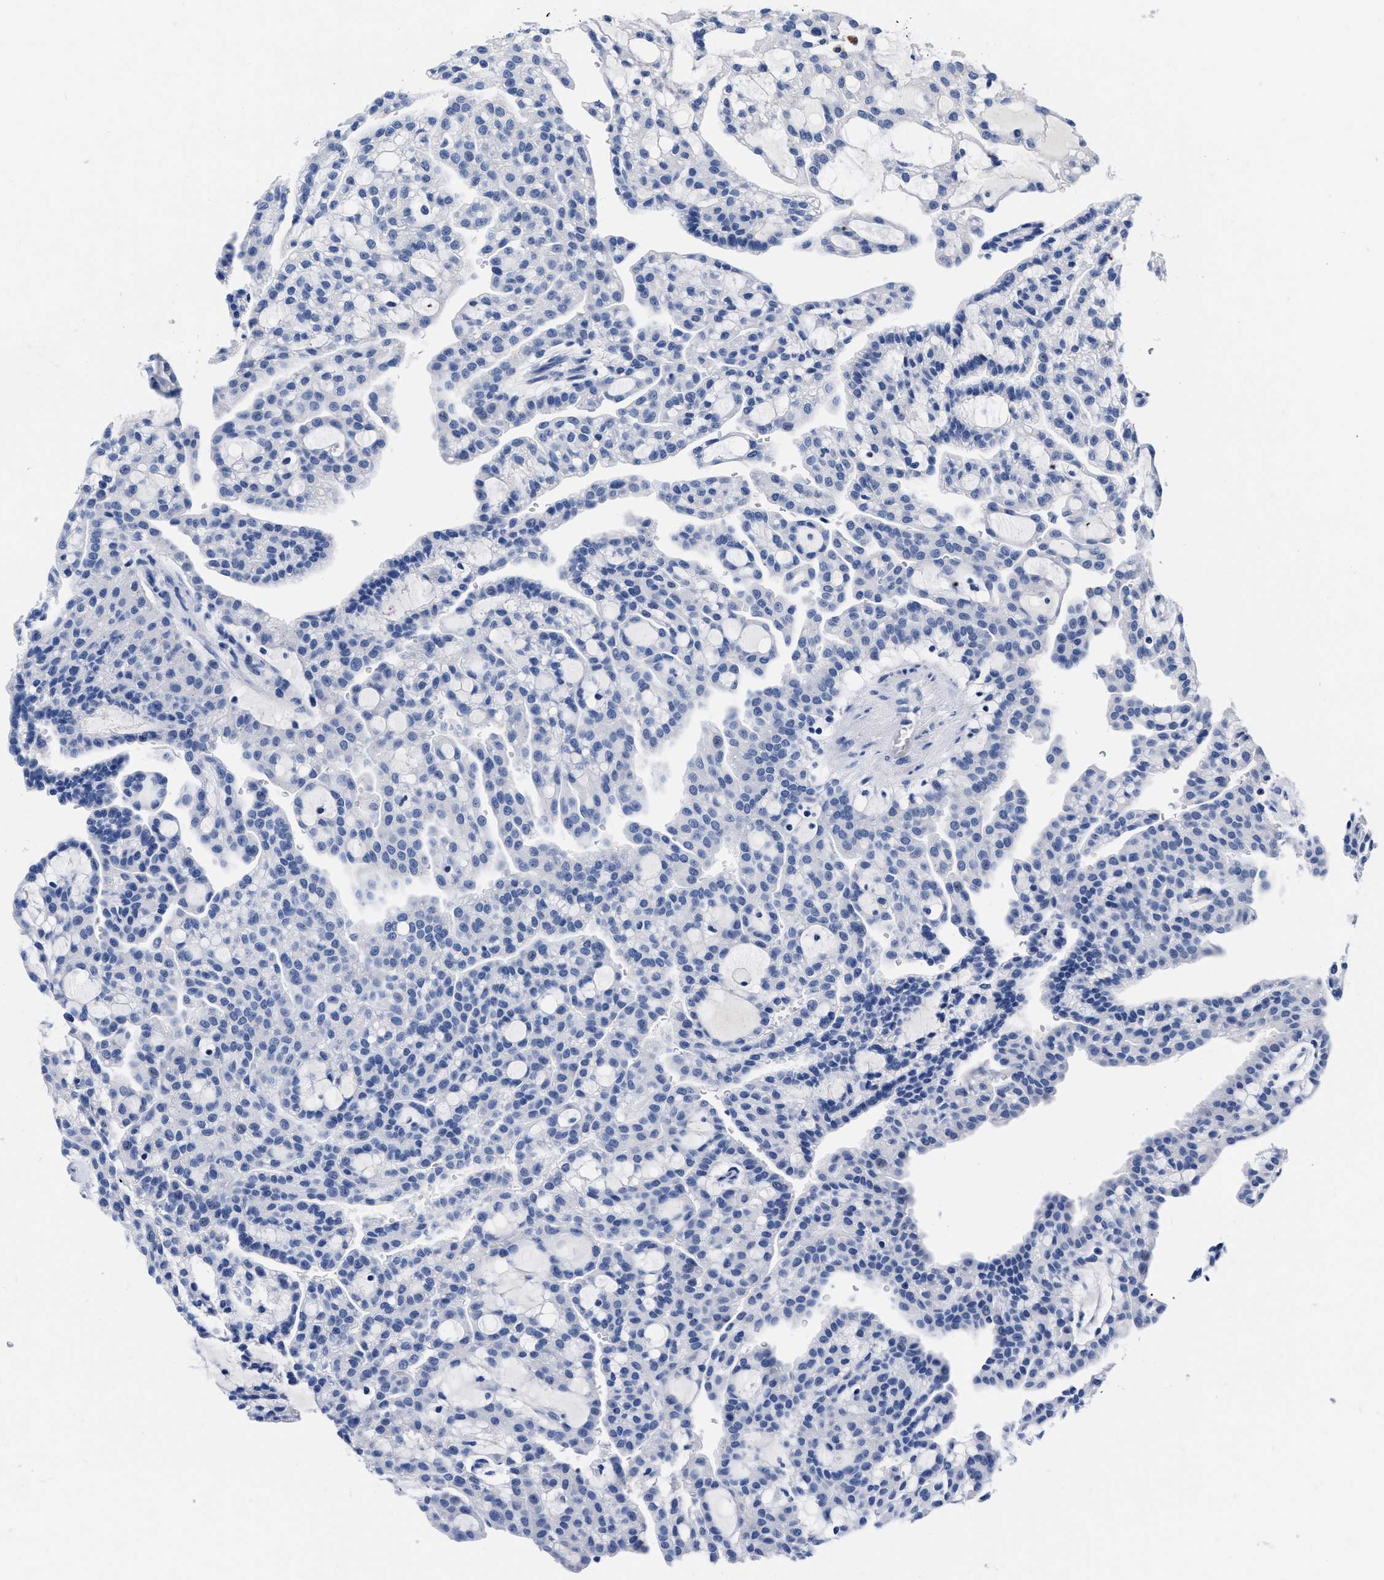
{"staining": {"intensity": "negative", "quantity": "none", "location": "none"}, "tissue": "renal cancer", "cell_type": "Tumor cells", "image_type": "cancer", "snomed": [{"axis": "morphology", "description": "Adenocarcinoma, NOS"}, {"axis": "topography", "description": "Kidney"}], "caption": "Tumor cells are negative for brown protein staining in renal cancer.", "gene": "CER1", "patient": {"sex": "male", "age": 63}}